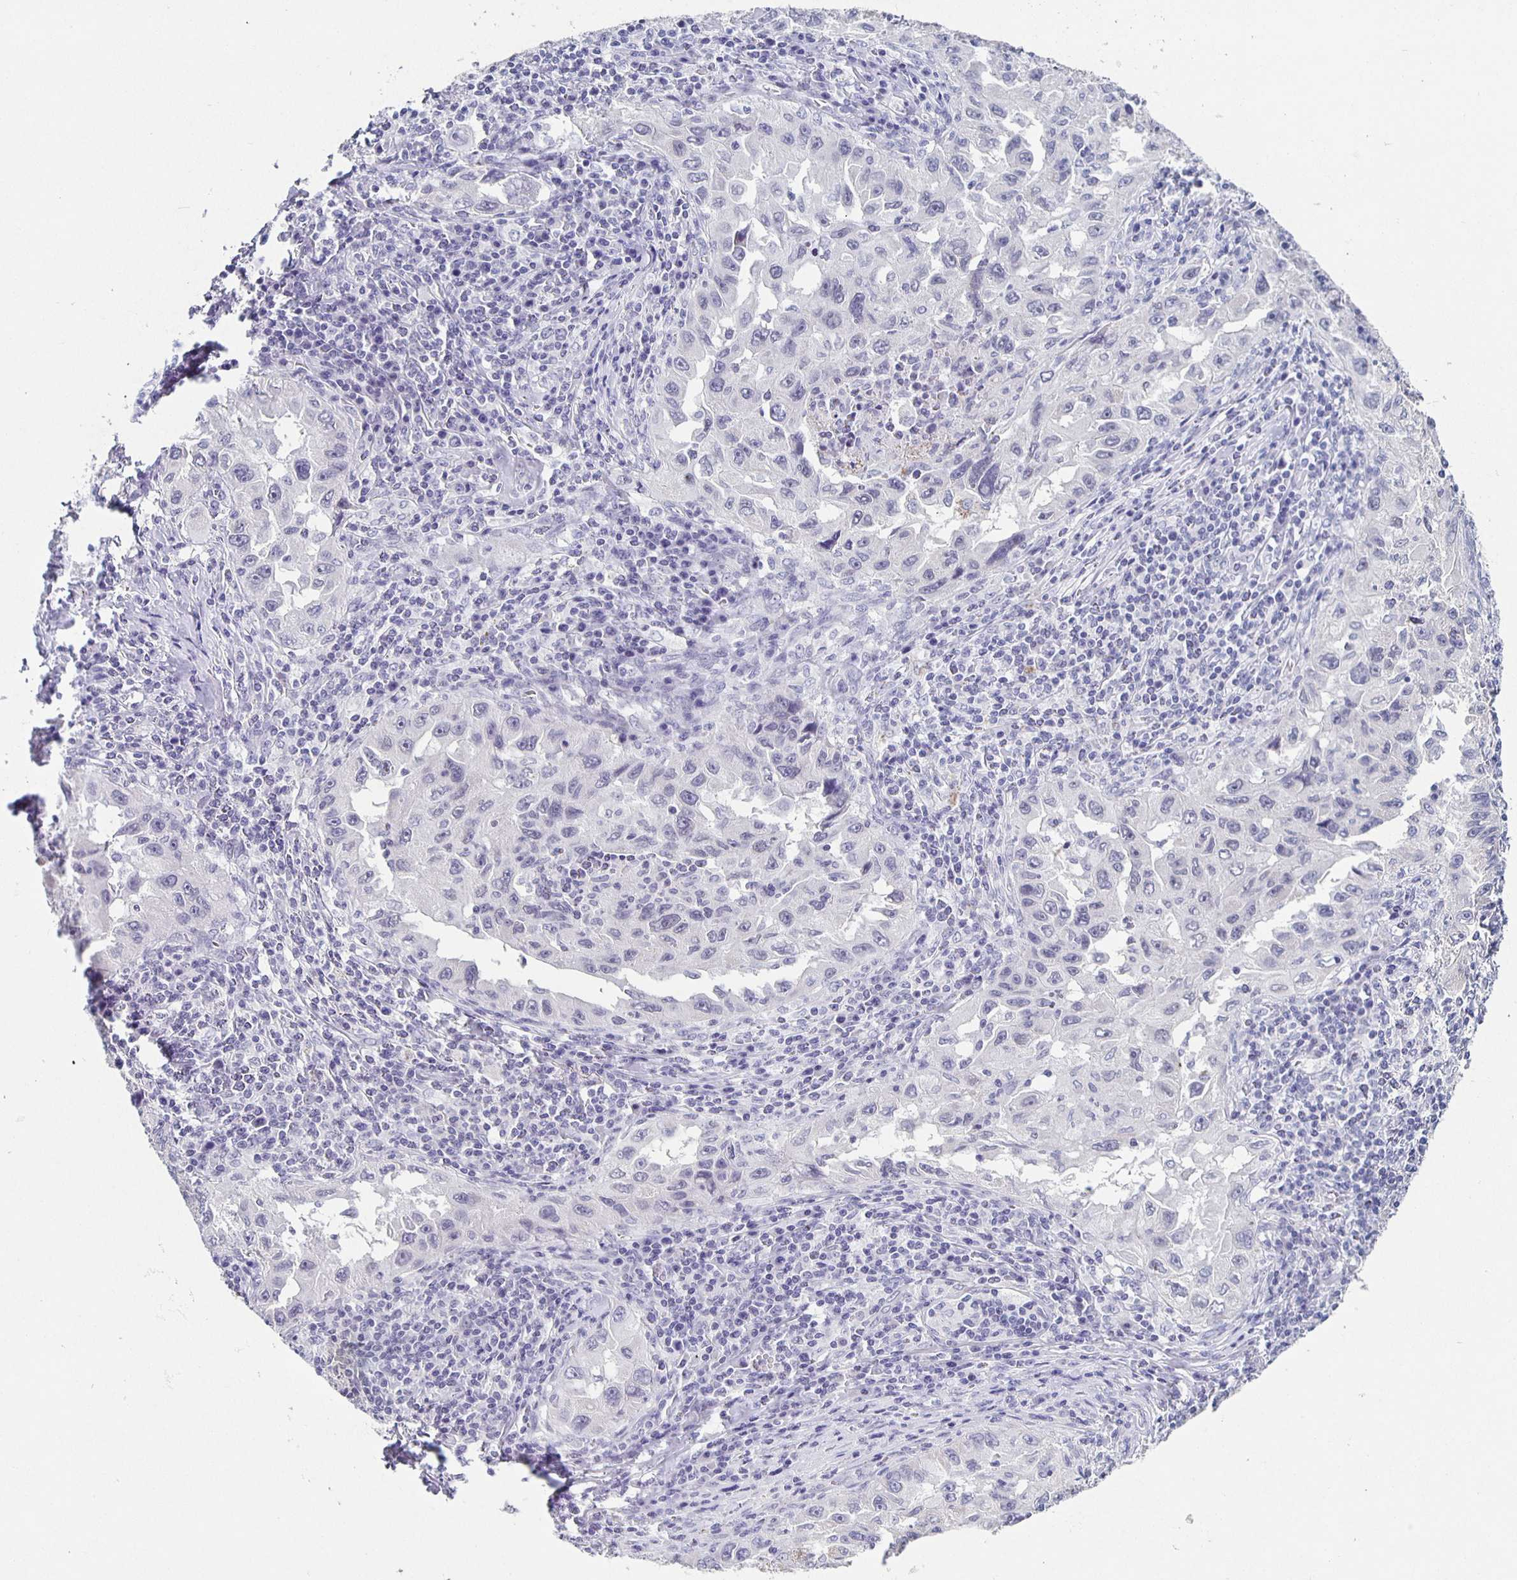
{"staining": {"intensity": "negative", "quantity": "none", "location": "none"}, "tissue": "lung cancer", "cell_type": "Tumor cells", "image_type": "cancer", "snomed": [{"axis": "morphology", "description": "Adenocarcinoma, NOS"}, {"axis": "topography", "description": "Lung"}], "caption": "Immunohistochemistry (IHC) of lung cancer demonstrates no positivity in tumor cells. (DAB (3,3'-diaminobenzidine) IHC, high magnification).", "gene": "CARNS1", "patient": {"sex": "female", "age": 73}}